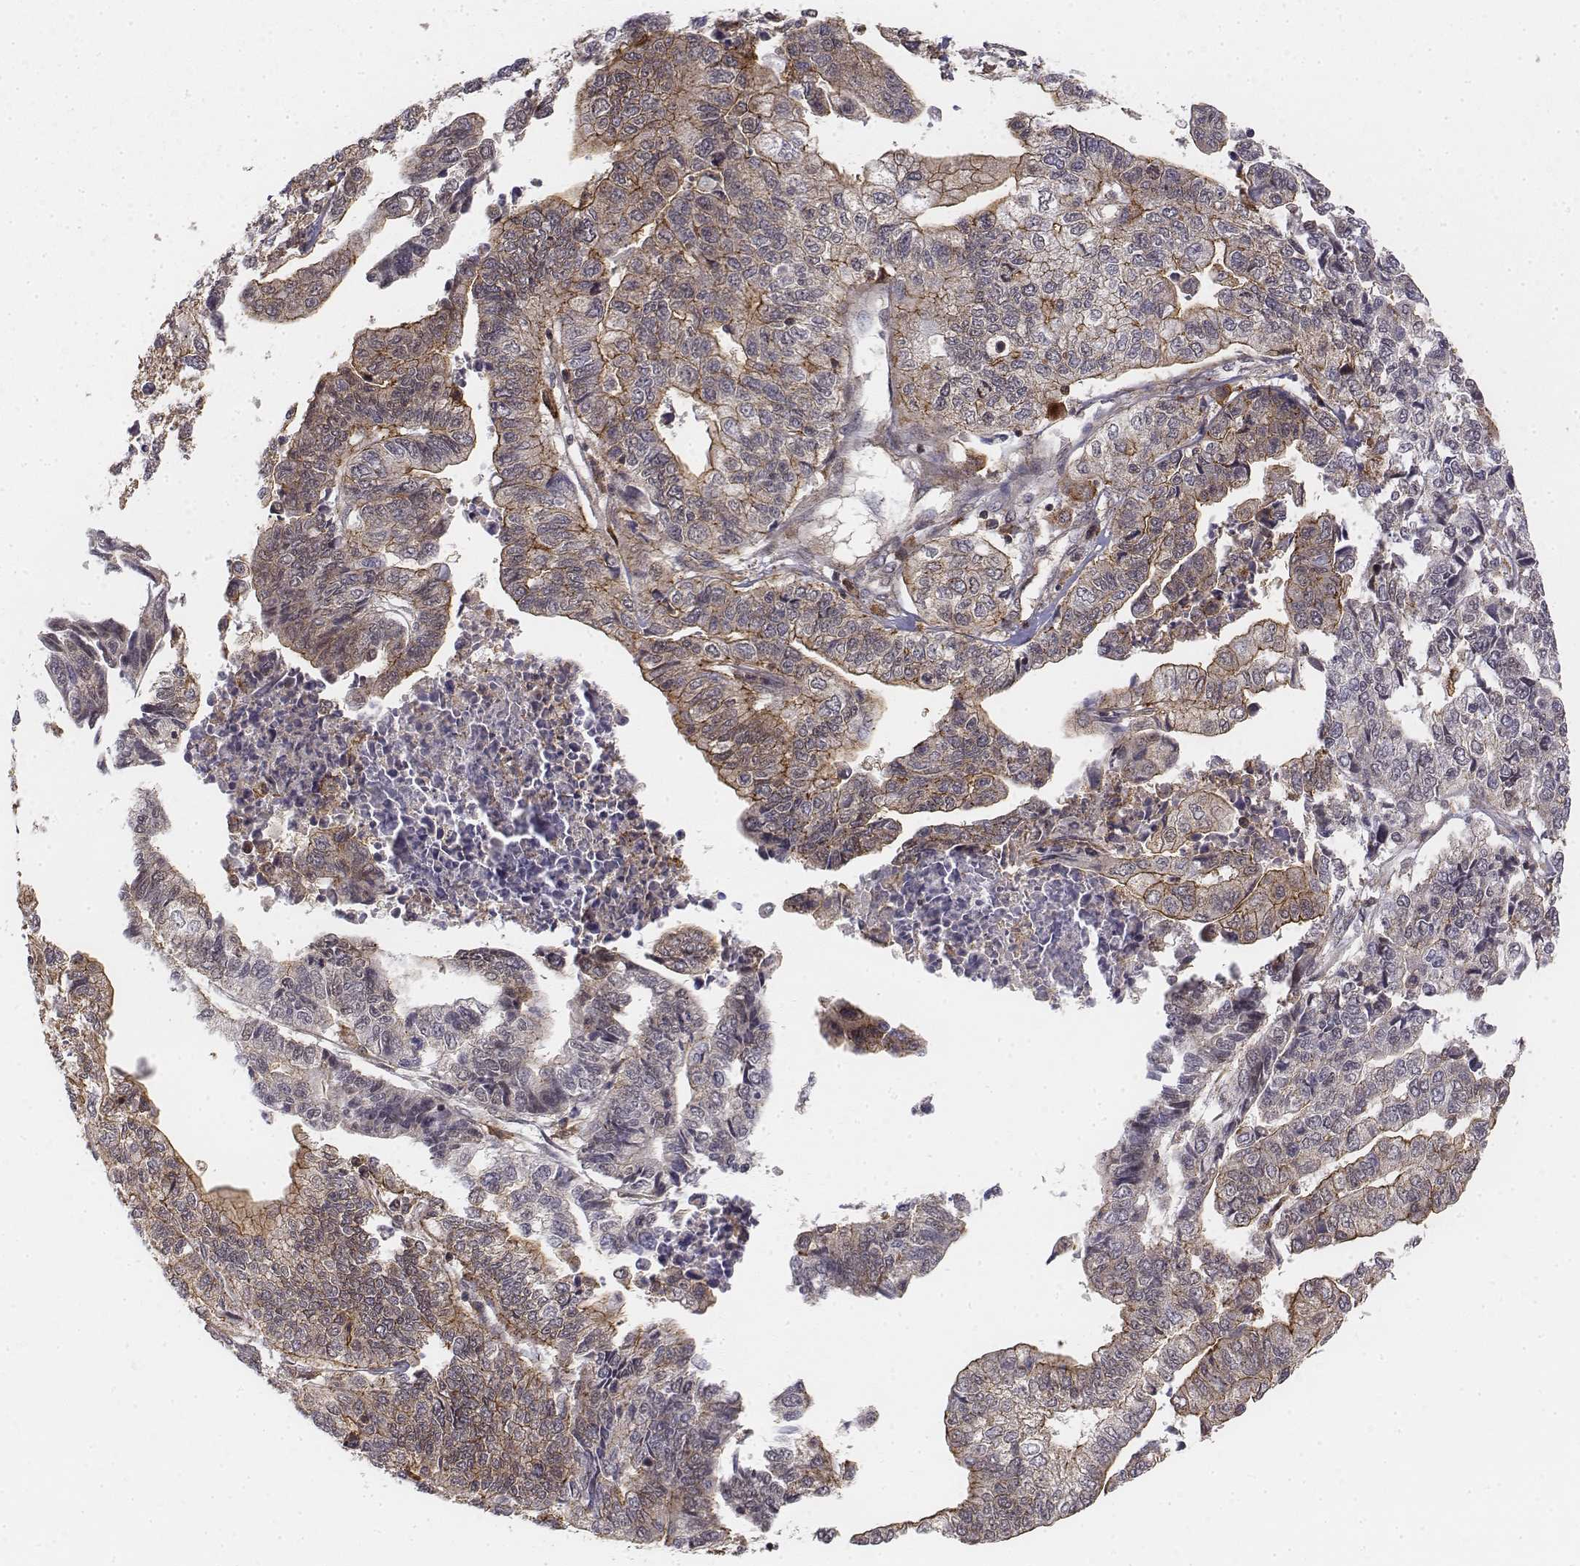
{"staining": {"intensity": "weak", "quantity": ">75%", "location": "cytoplasmic/membranous"}, "tissue": "stomach cancer", "cell_type": "Tumor cells", "image_type": "cancer", "snomed": [{"axis": "morphology", "description": "Adenocarcinoma, NOS"}, {"axis": "topography", "description": "Stomach, upper"}], "caption": "A brown stain highlights weak cytoplasmic/membranous positivity of a protein in human adenocarcinoma (stomach) tumor cells.", "gene": "ZFYVE19", "patient": {"sex": "female", "age": 67}}